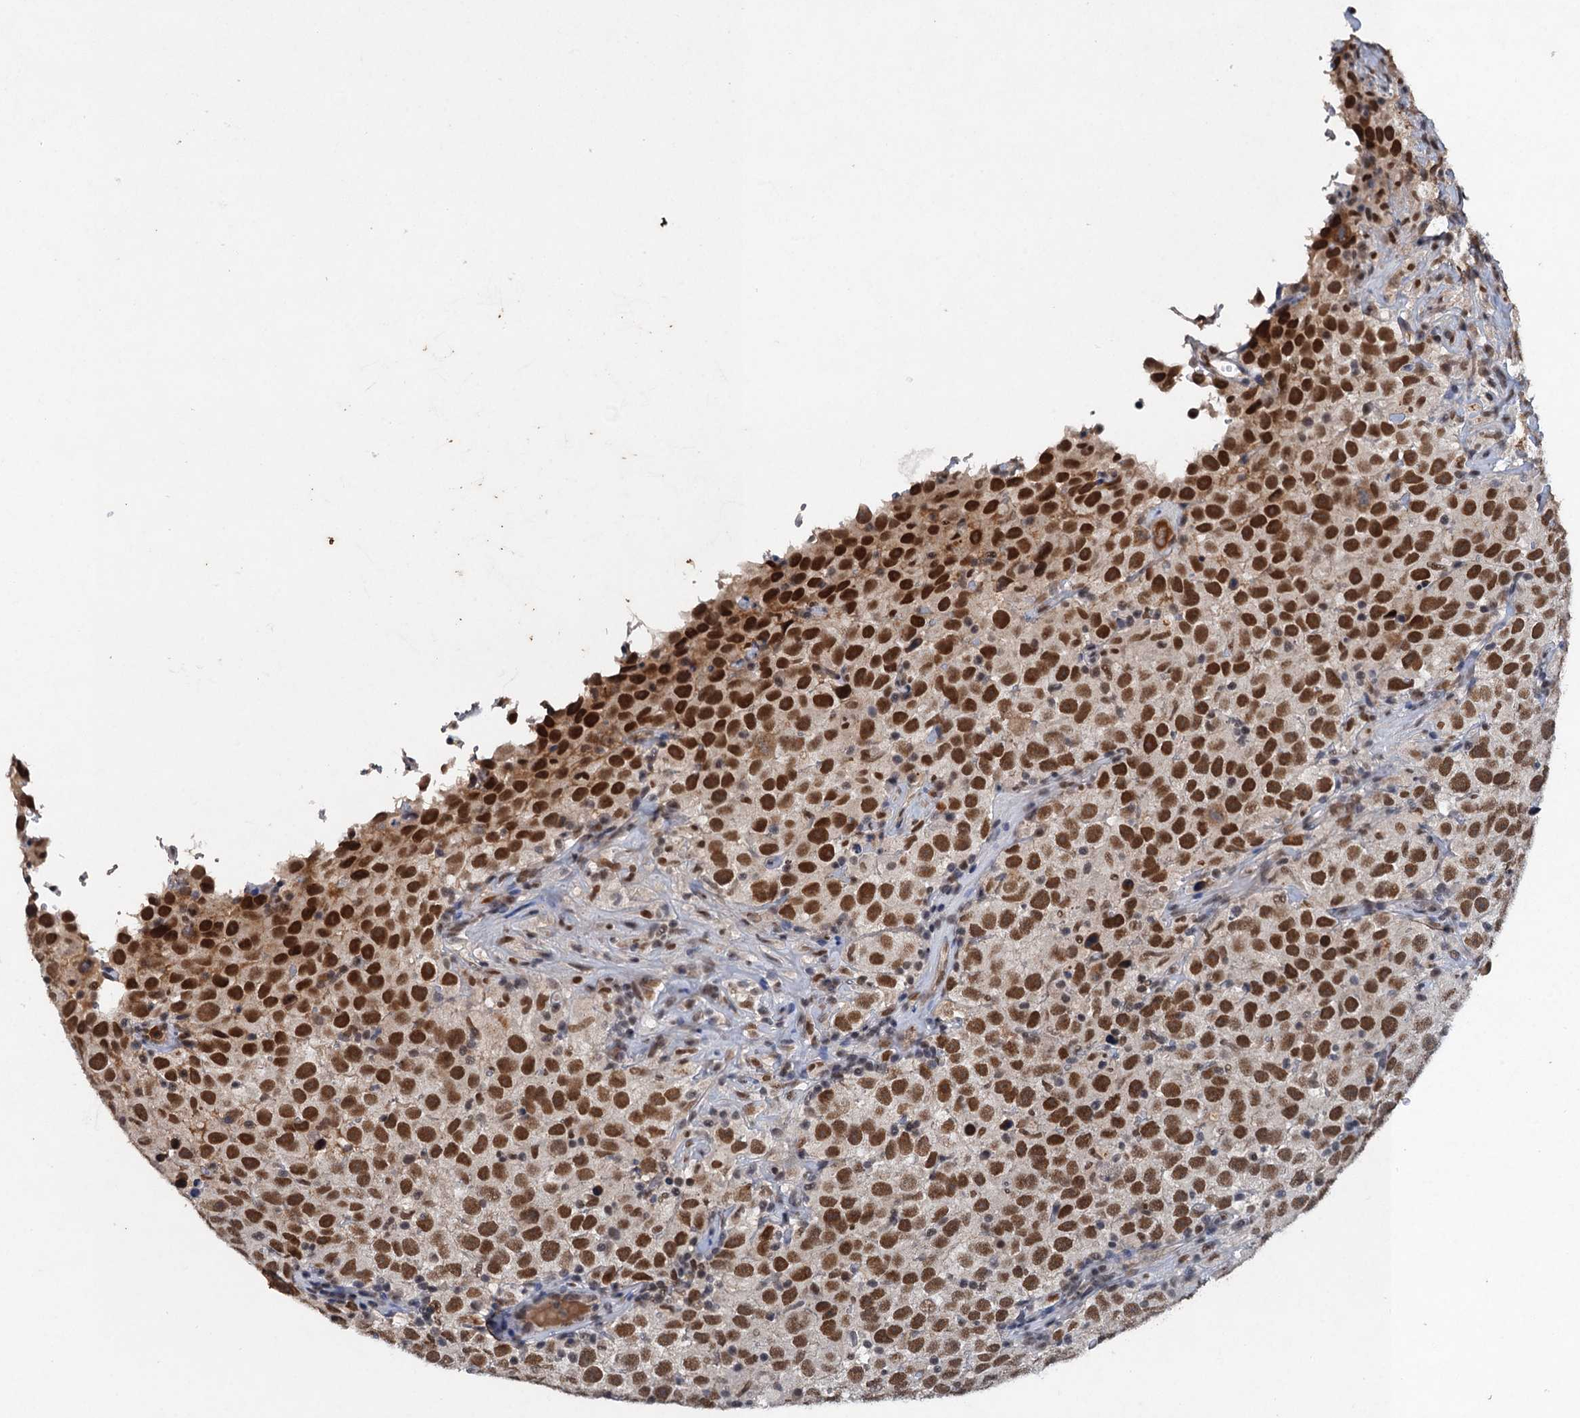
{"staining": {"intensity": "moderate", "quantity": ">75%", "location": "nuclear"}, "tissue": "testis cancer", "cell_type": "Tumor cells", "image_type": "cancer", "snomed": [{"axis": "morphology", "description": "Seminoma, NOS"}, {"axis": "topography", "description": "Testis"}], "caption": "This histopathology image exhibits testis cancer (seminoma) stained with IHC to label a protein in brown. The nuclear of tumor cells show moderate positivity for the protein. Nuclei are counter-stained blue.", "gene": "CSTF3", "patient": {"sex": "male", "age": 41}}